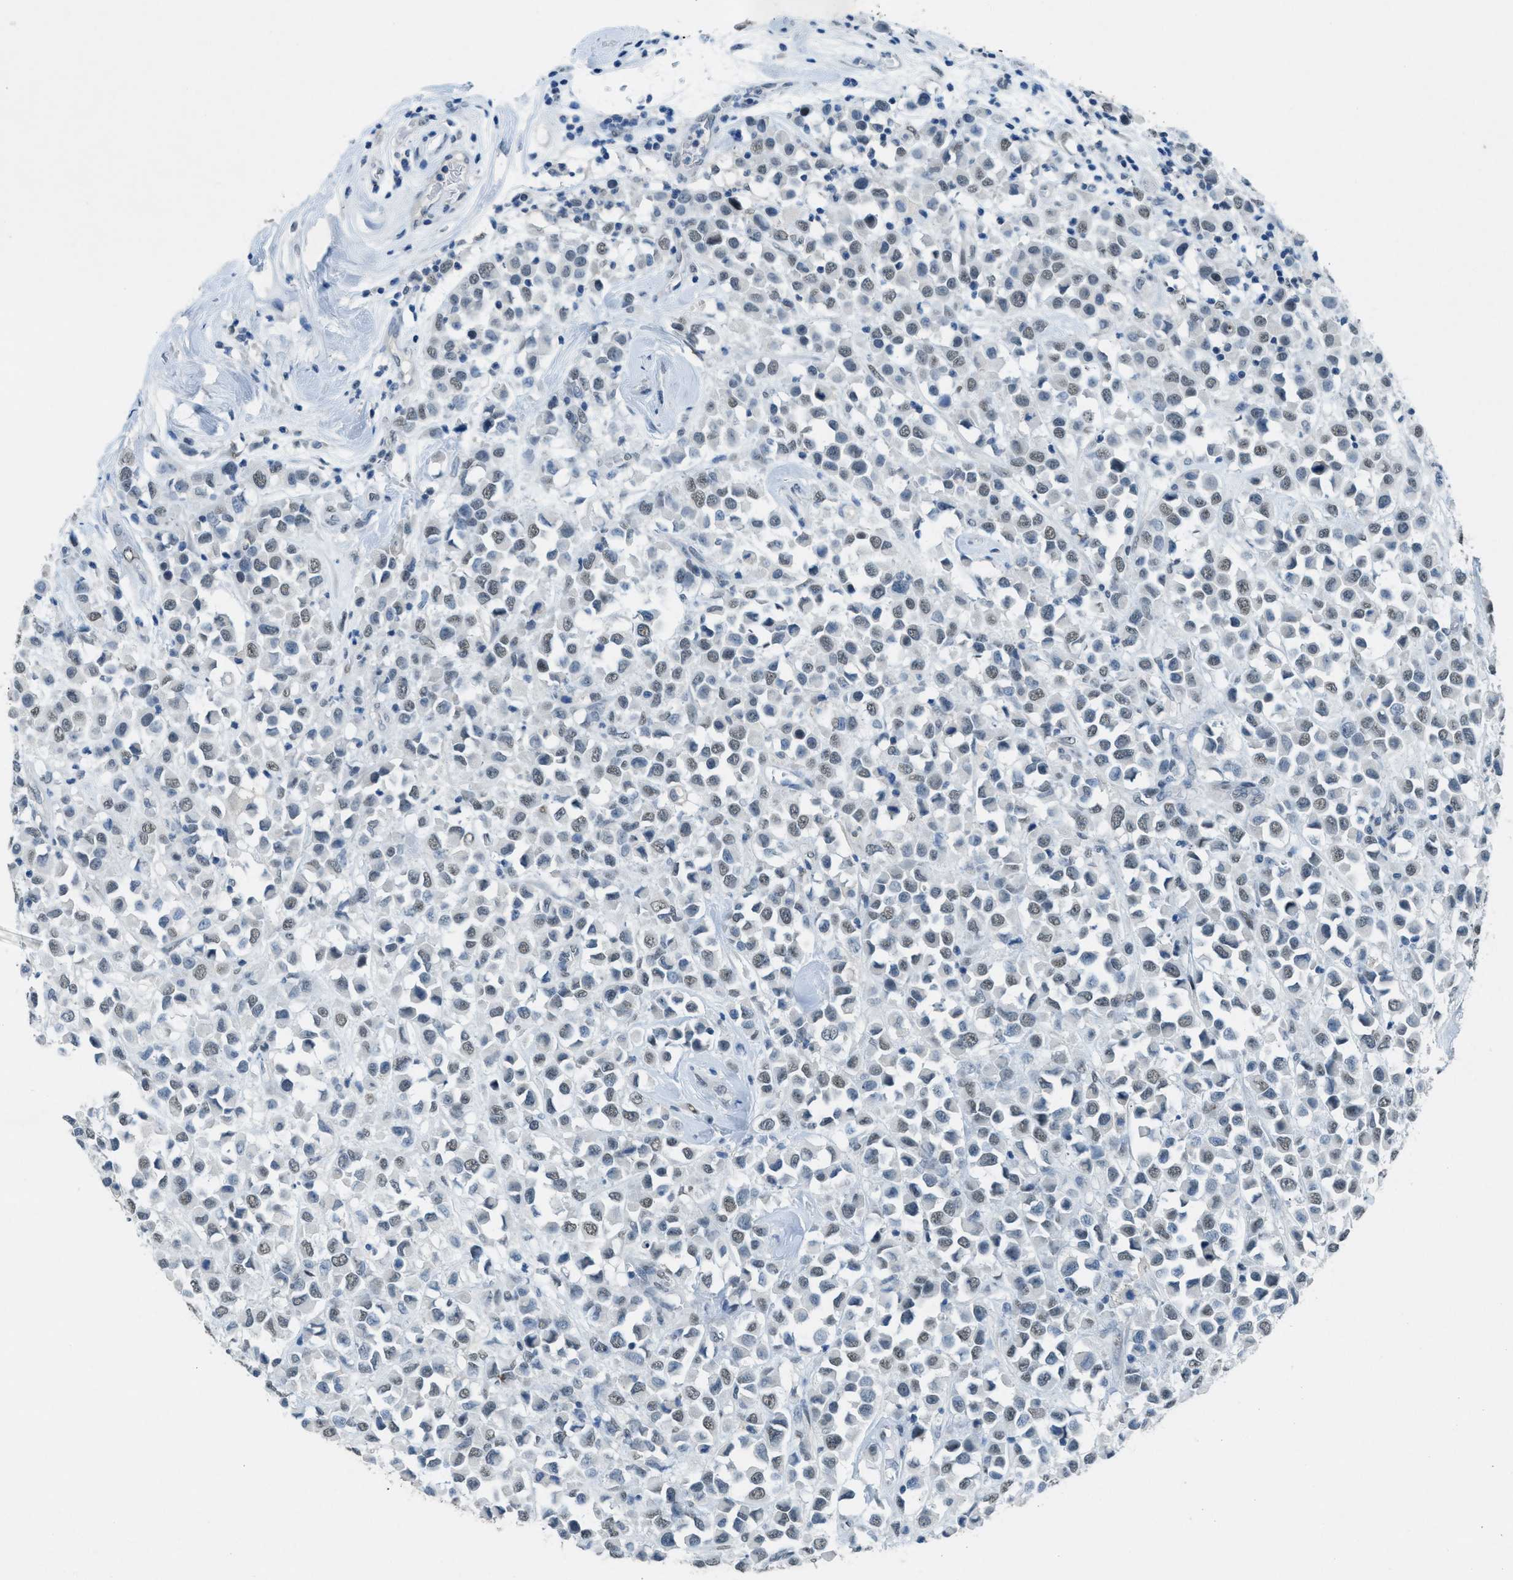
{"staining": {"intensity": "weak", "quantity": ">75%", "location": "nuclear"}, "tissue": "breast cancer", "cell_type": "Tumor cells", "image_type": "cancer", "snomed": [{"axis": "morphology", "description": "Duct carcinoma"}, {"axis": "topography", "description": "Breast"}], "caption": "This histopathology image demonstrates intraductal carcinoma (breast) stained with immunohistochemistry to label a protein in brown. The nuclear of tumor cells show weak positivity for the protein. Nuclei are counter-stained blue.", "gene": "TTC13", "patient": {"sex": "female", "age": 61}}